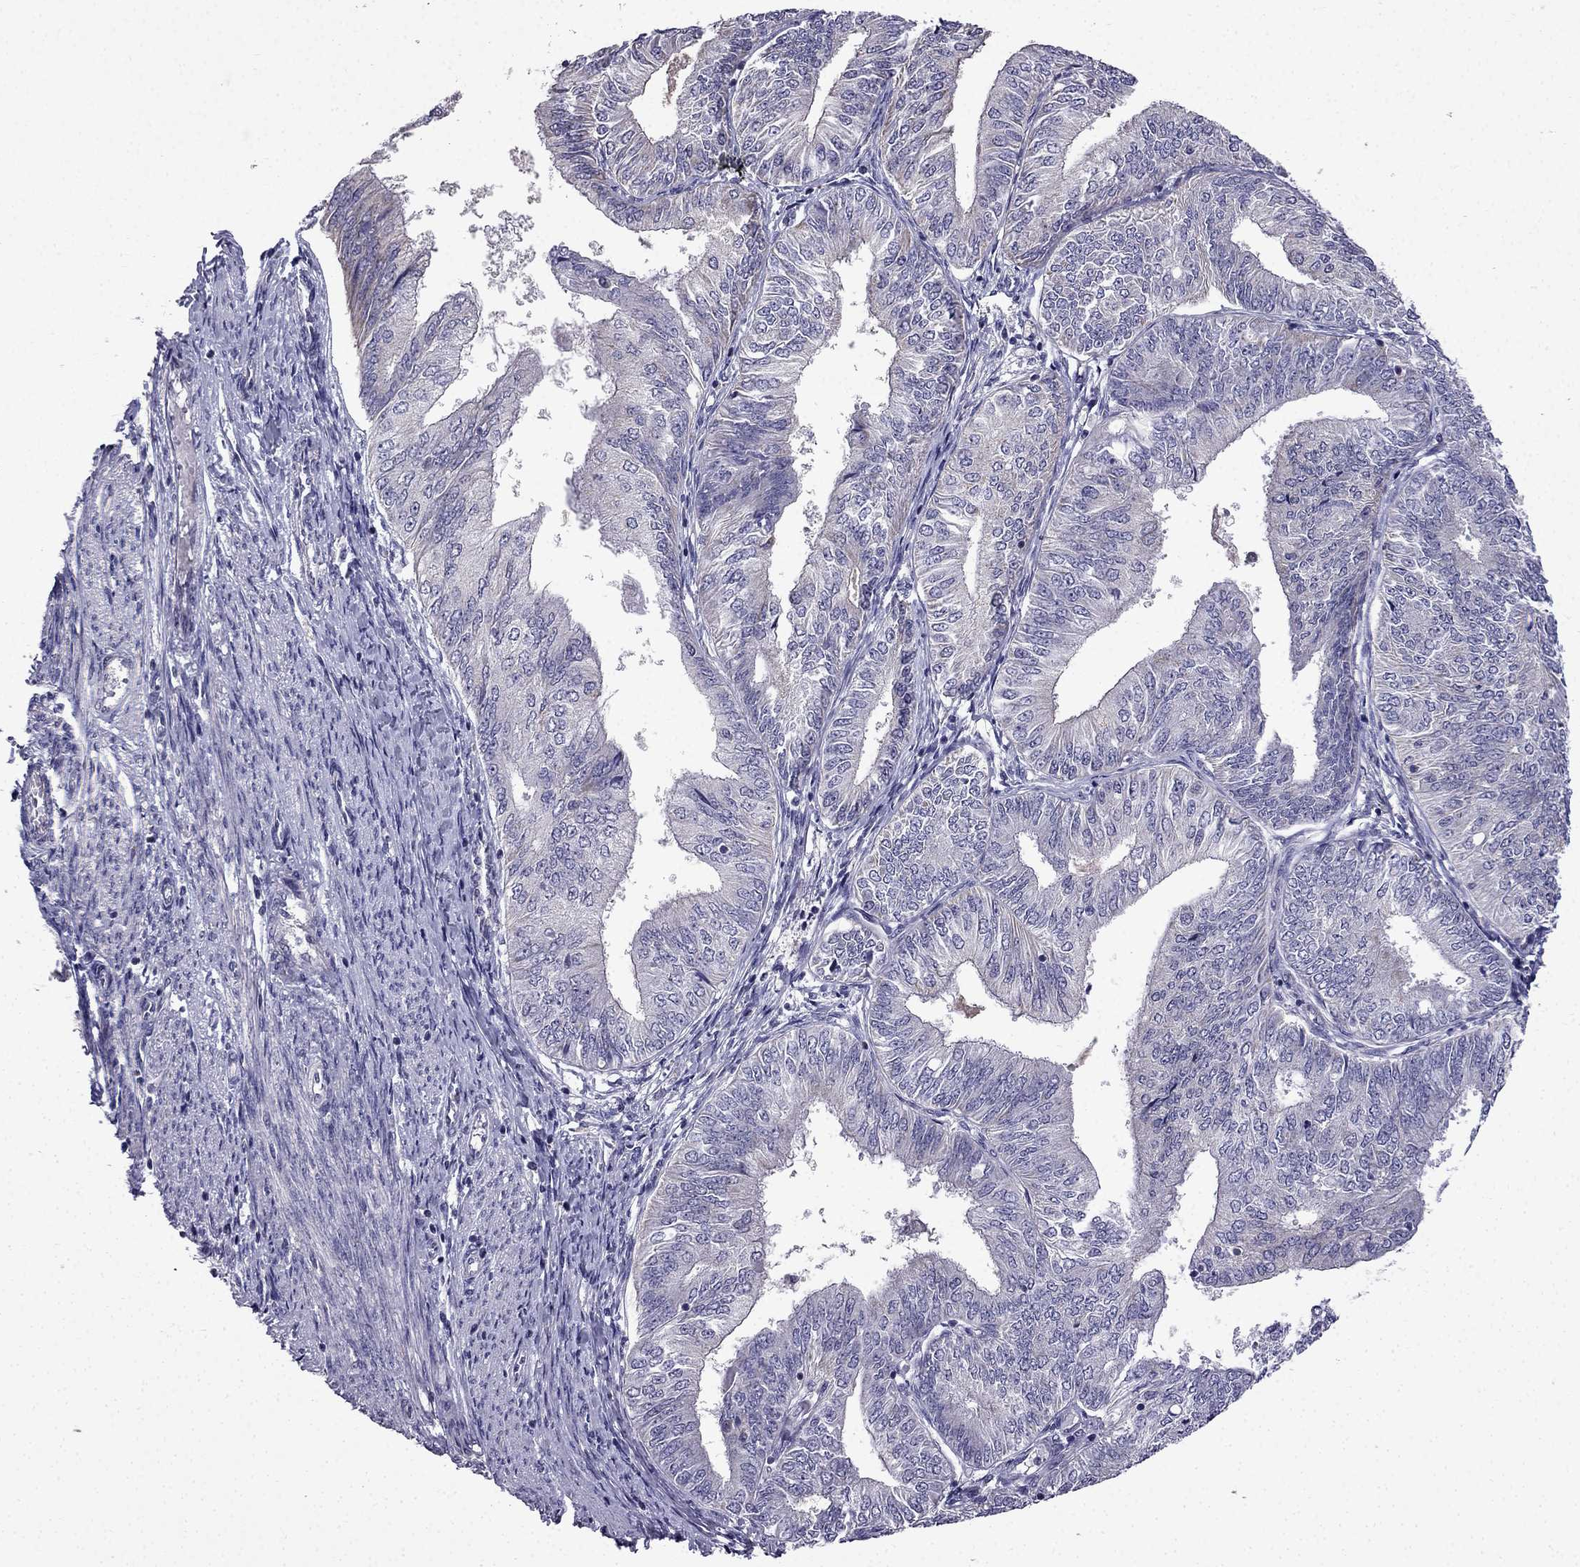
{"staining": {"intensity": "negative", "quantity": "none", "location": "none"}, "tissue": "endometrial cancer", "cell_type": "Tumor cells", "image_type": "cancer", "snomed": [{"axis": "morphology", "description": "Adenocarcinoma, NOS"}, {"axis": "topography", "description": "Endometrium"}], "caption": "High power microscopy photomicrograph of an IHC micrograph of endometrial adenocarcinoma, revealing no significant expression in tumor cells.", "gene": "SLC6A2", "patient": {"sex": "female", "age": 58}}